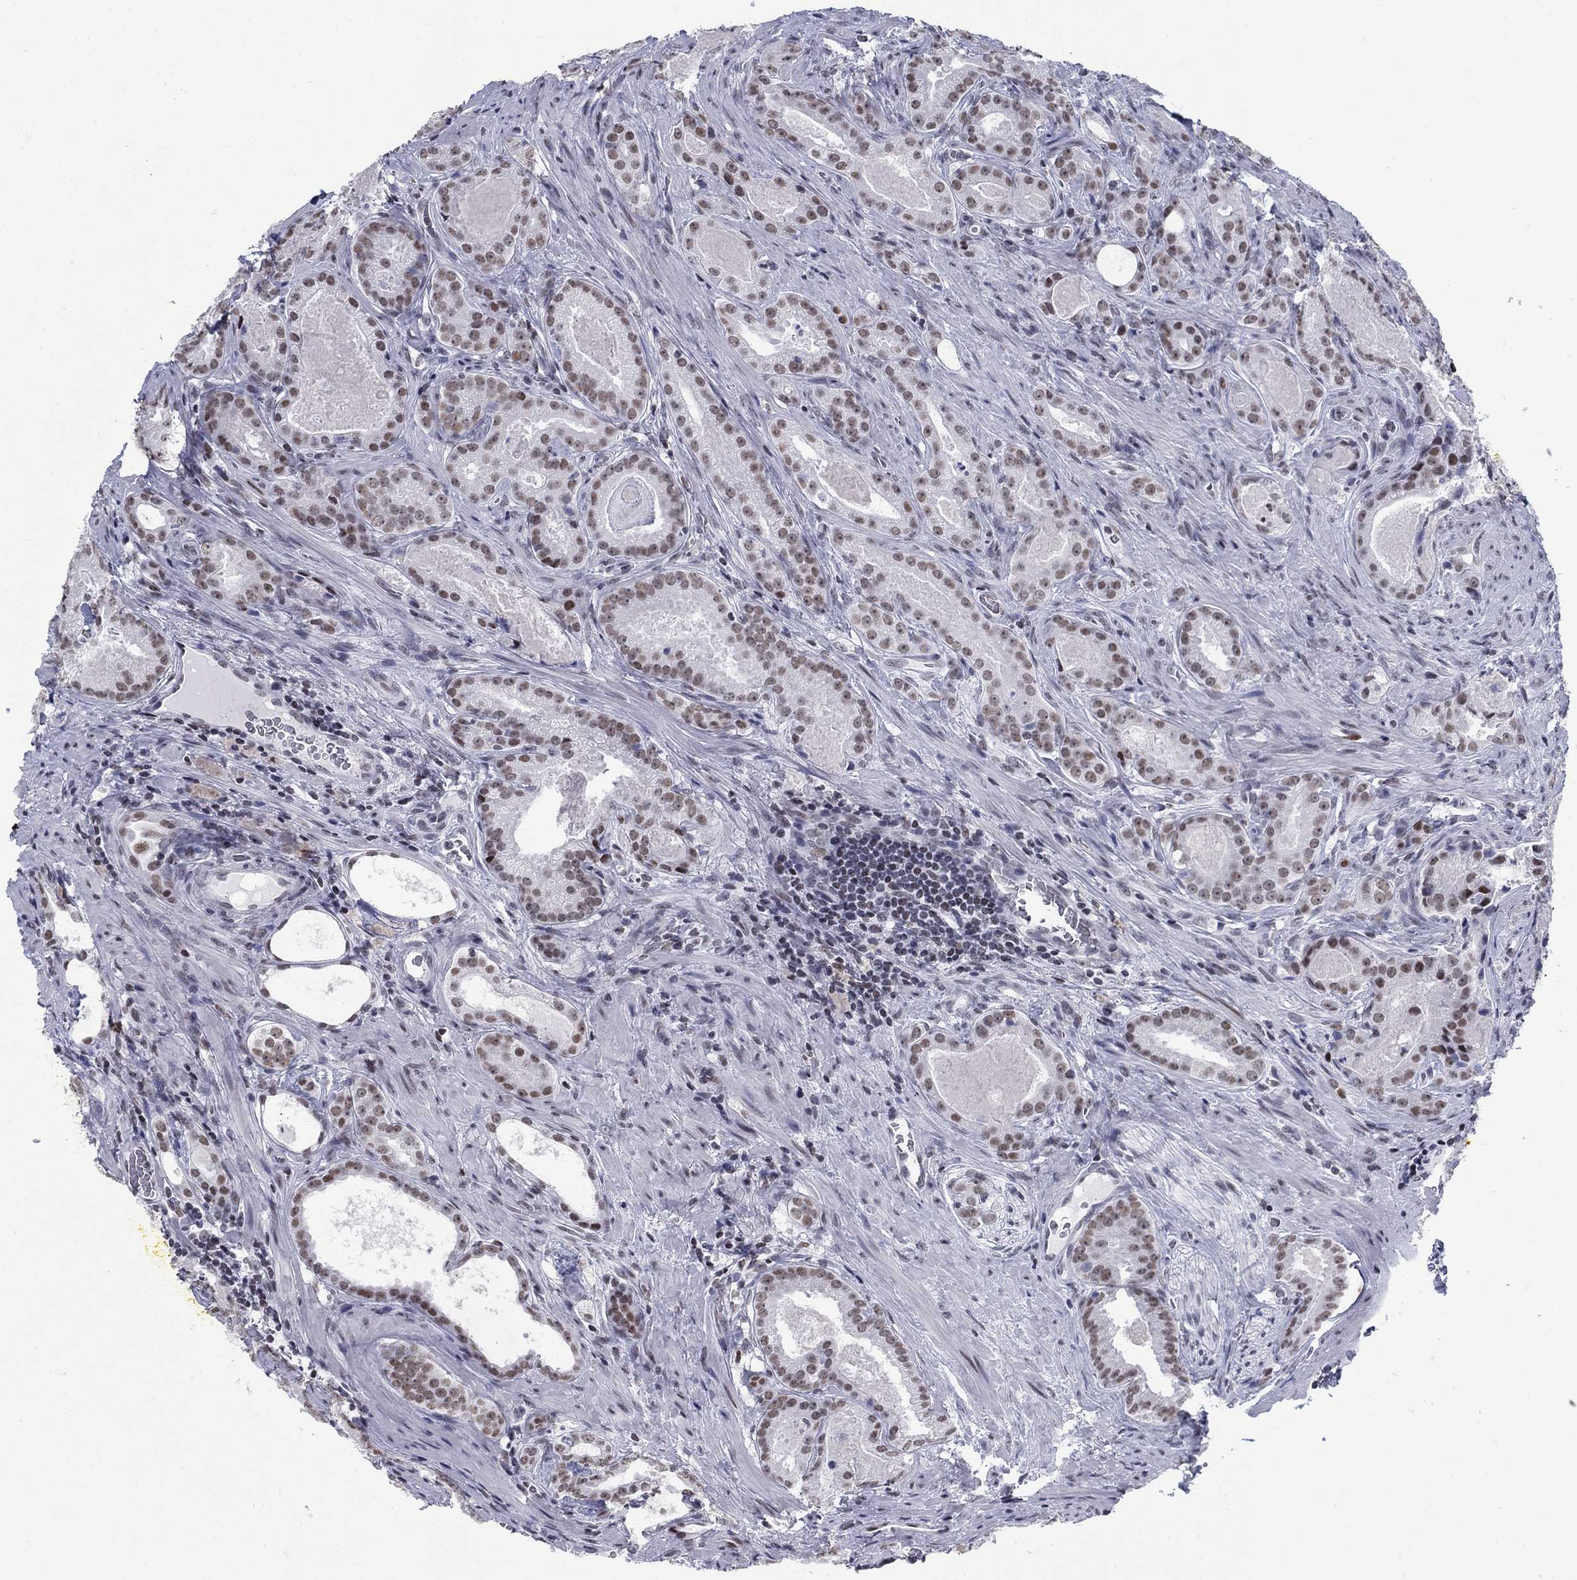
{"staining": {"intensity": "moderate", "quantity": "25%-75%", "location": "nuclear"}, "tissue": "prostate cancer", "cell_type": "Tumor cells", "image_type": "cancer", "snomed": [{"axis": "morphology", "description": "Adenocarcinoma, NOS"}, {"axis": "topography", "description": "Prostate"}], "caption": "Prostate adenocarcinoma was stained to show a protein in brown. There is medium levels of moderate nuclear positivity in about 25%-75% of tumor cells.", "gene": "NPAS3", "patient": {"sex": "male", "age": 61}}